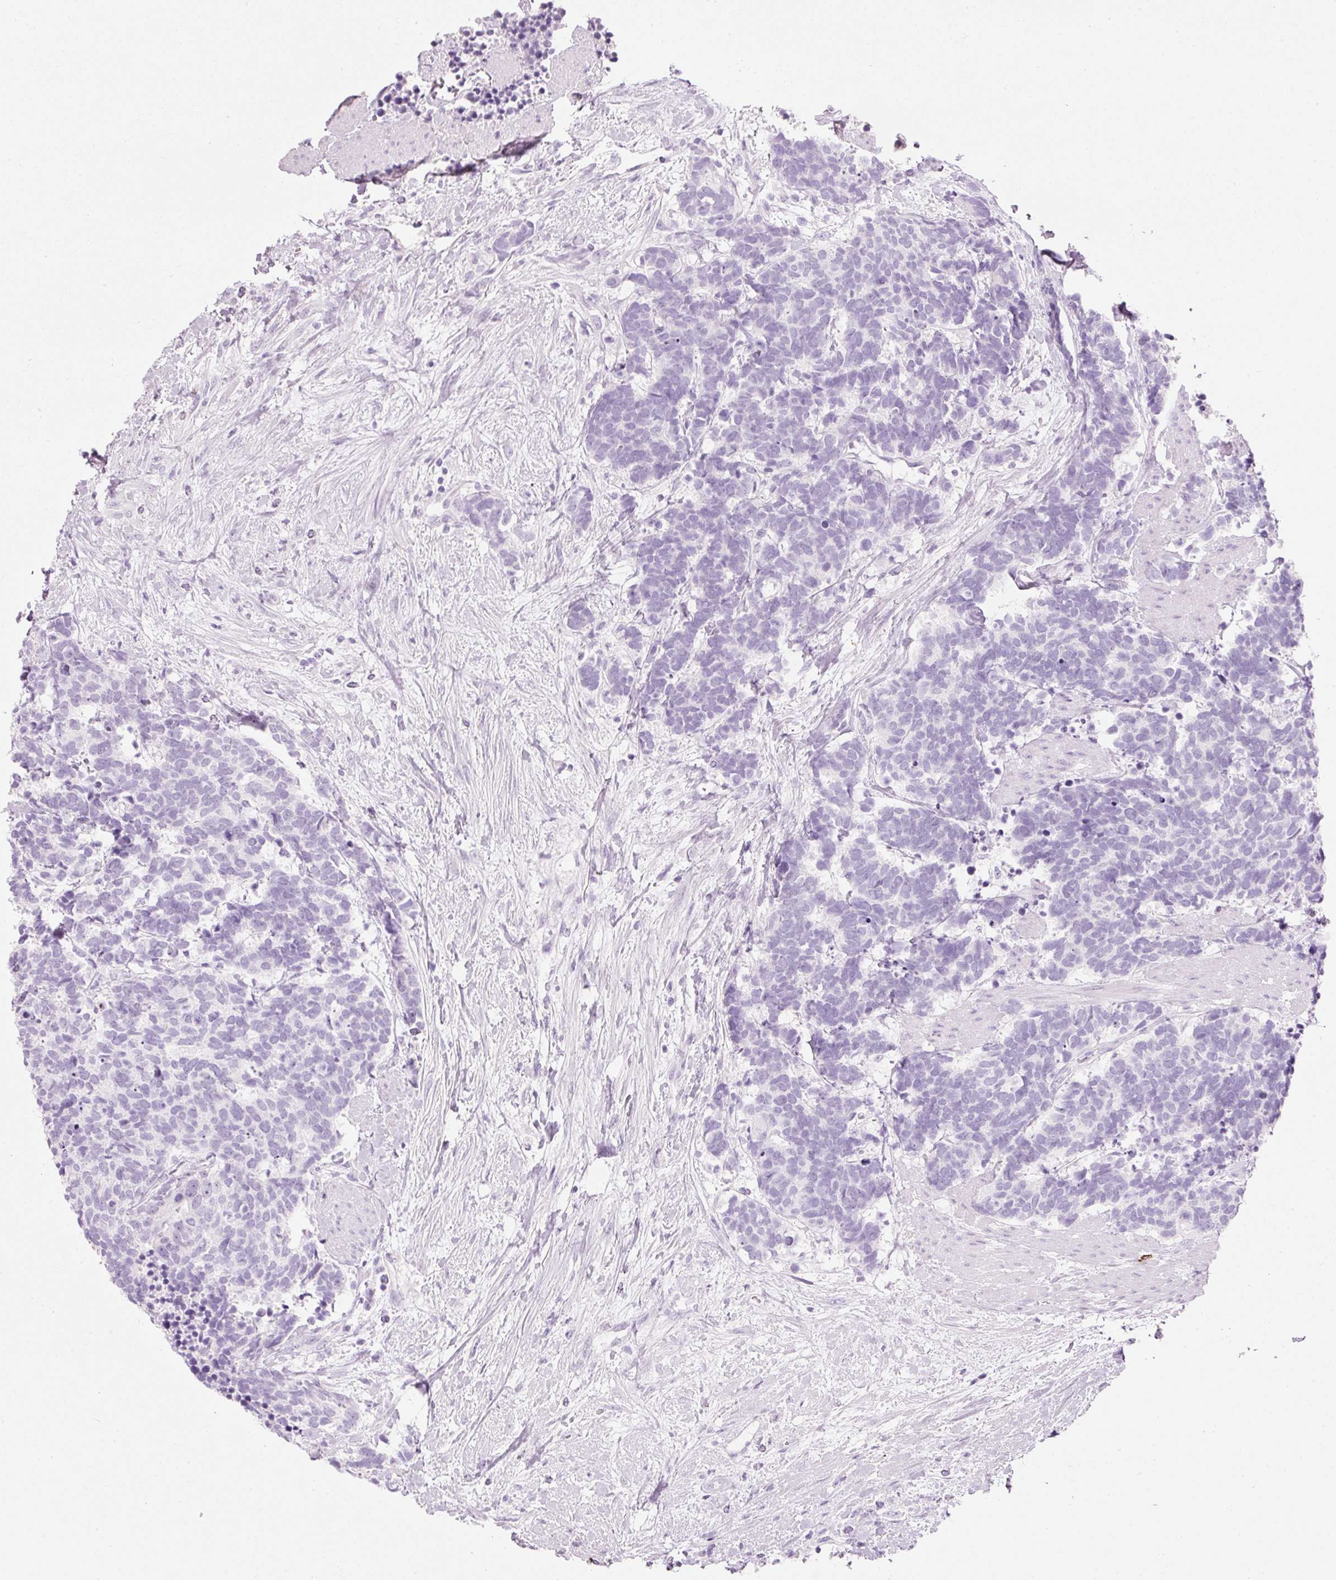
{"staining": {"intensity": "negative", "quantity": "none", "location": "none"}, "tissue": "carcinoid", "cell_type": "Tumor cells", "image_type": "cancer", "snomed": [{"axis": "morphology", "description": "Carcinoma, NOS"}, {"axis": "morphology", "description": "Carcinoid, malignant, NOS"}, {"axis": "topography", "description": "Prostate"}], "caption": "Immunohistochemical staining of human malignant carcinoid demonstrates no significant positivity in tumor cells.", "gene": "CMA1", "patient": {"sex": "male", "age": 57}}